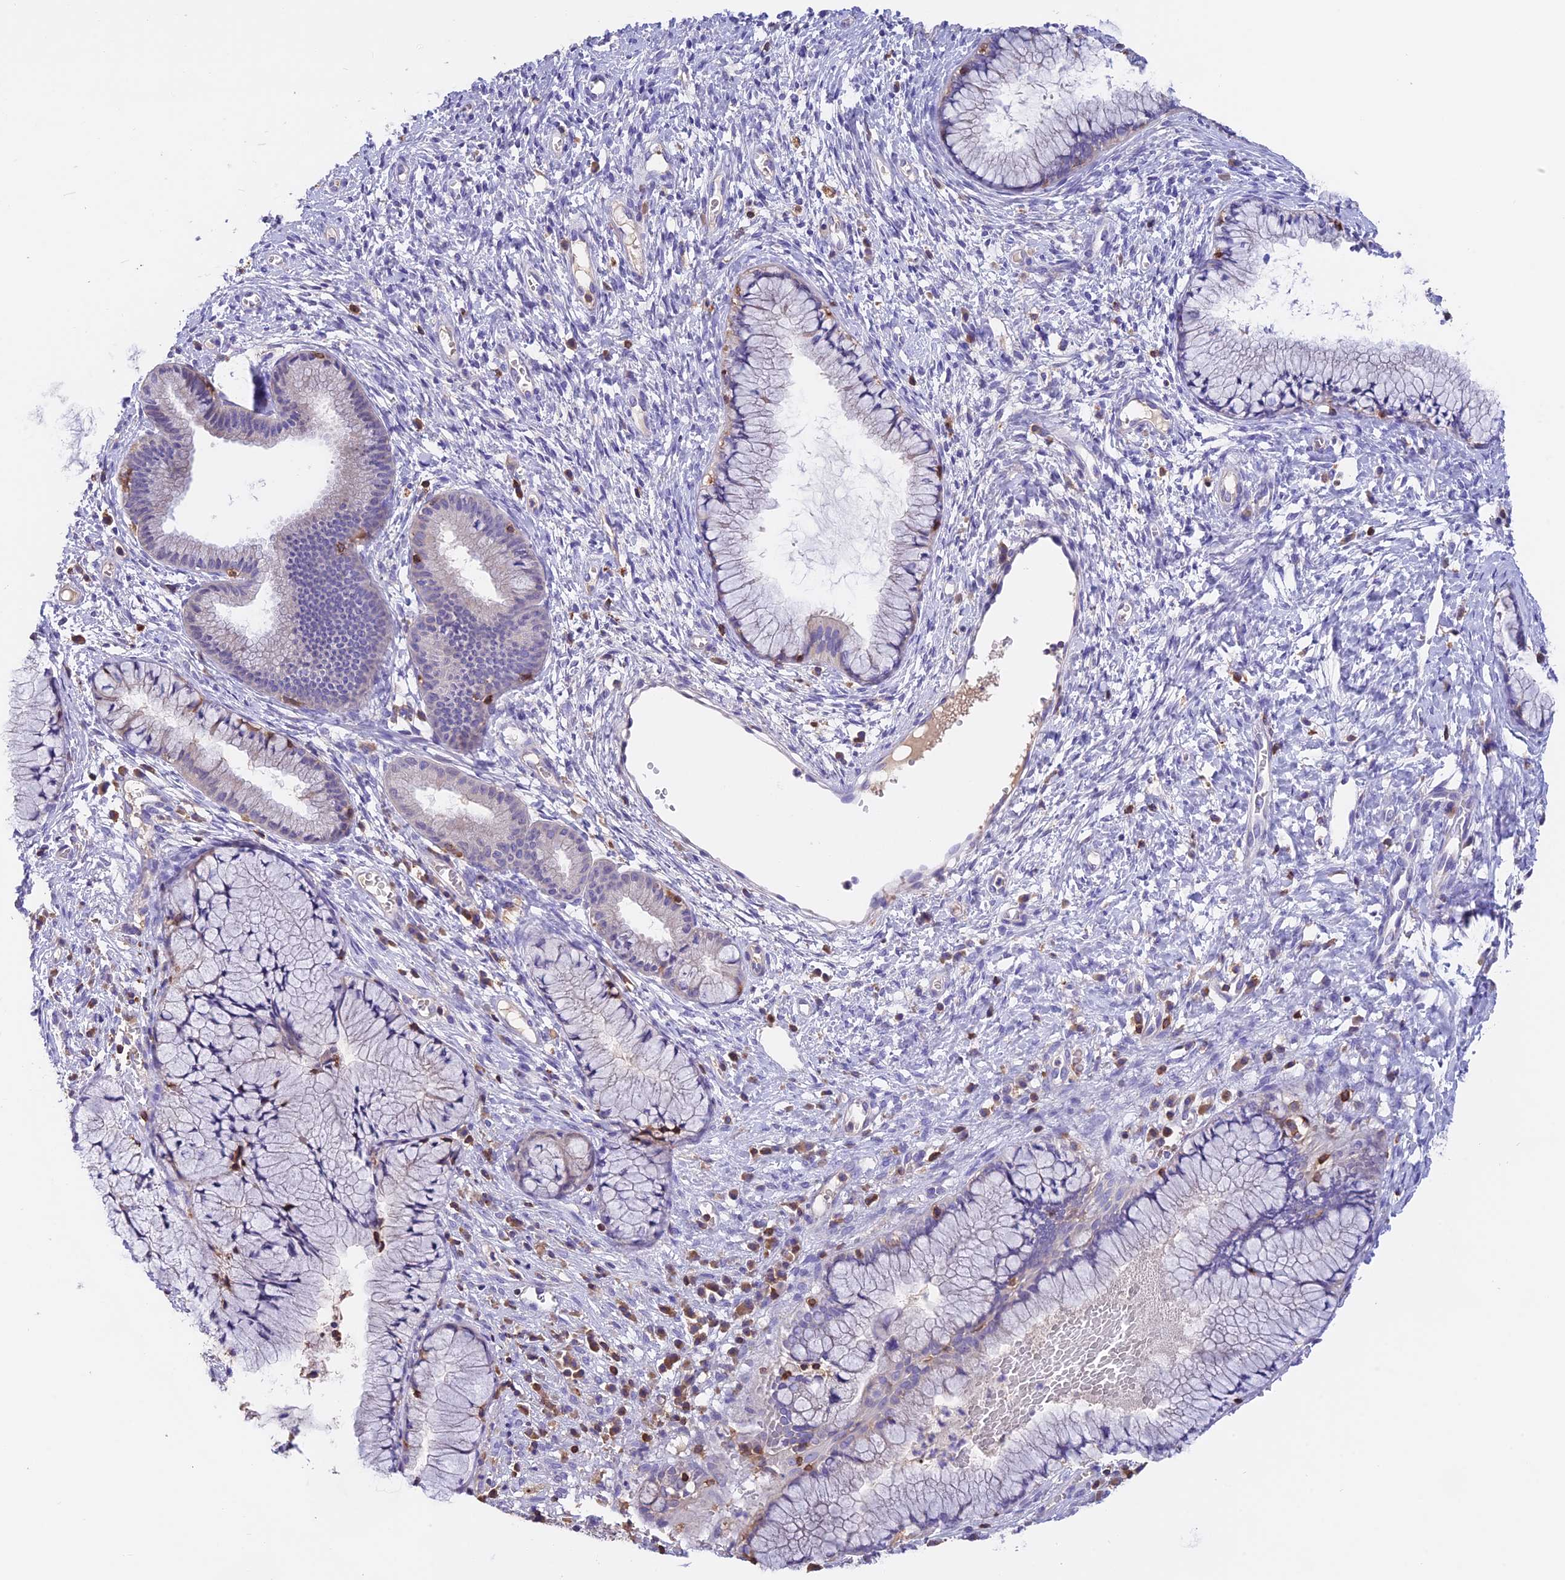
{"staining": {"intensity": "negative", "quantity": "none", "location": "none"}, "tissue": "cervix", "cell_type": "Glandular cells", "image_type": "normal", "snomed": [{"axis": "morphology", "description": "Normal tissue, NOS"}, {"axis": "topography", "description": "Cervix"}], "caption": "IHC micrograph of unremarkable cervix stained for a protein (brown), which displays no staining in glandular cells.", "gene": "LPXN", "patient": {"sex": "female", "age": 42}}